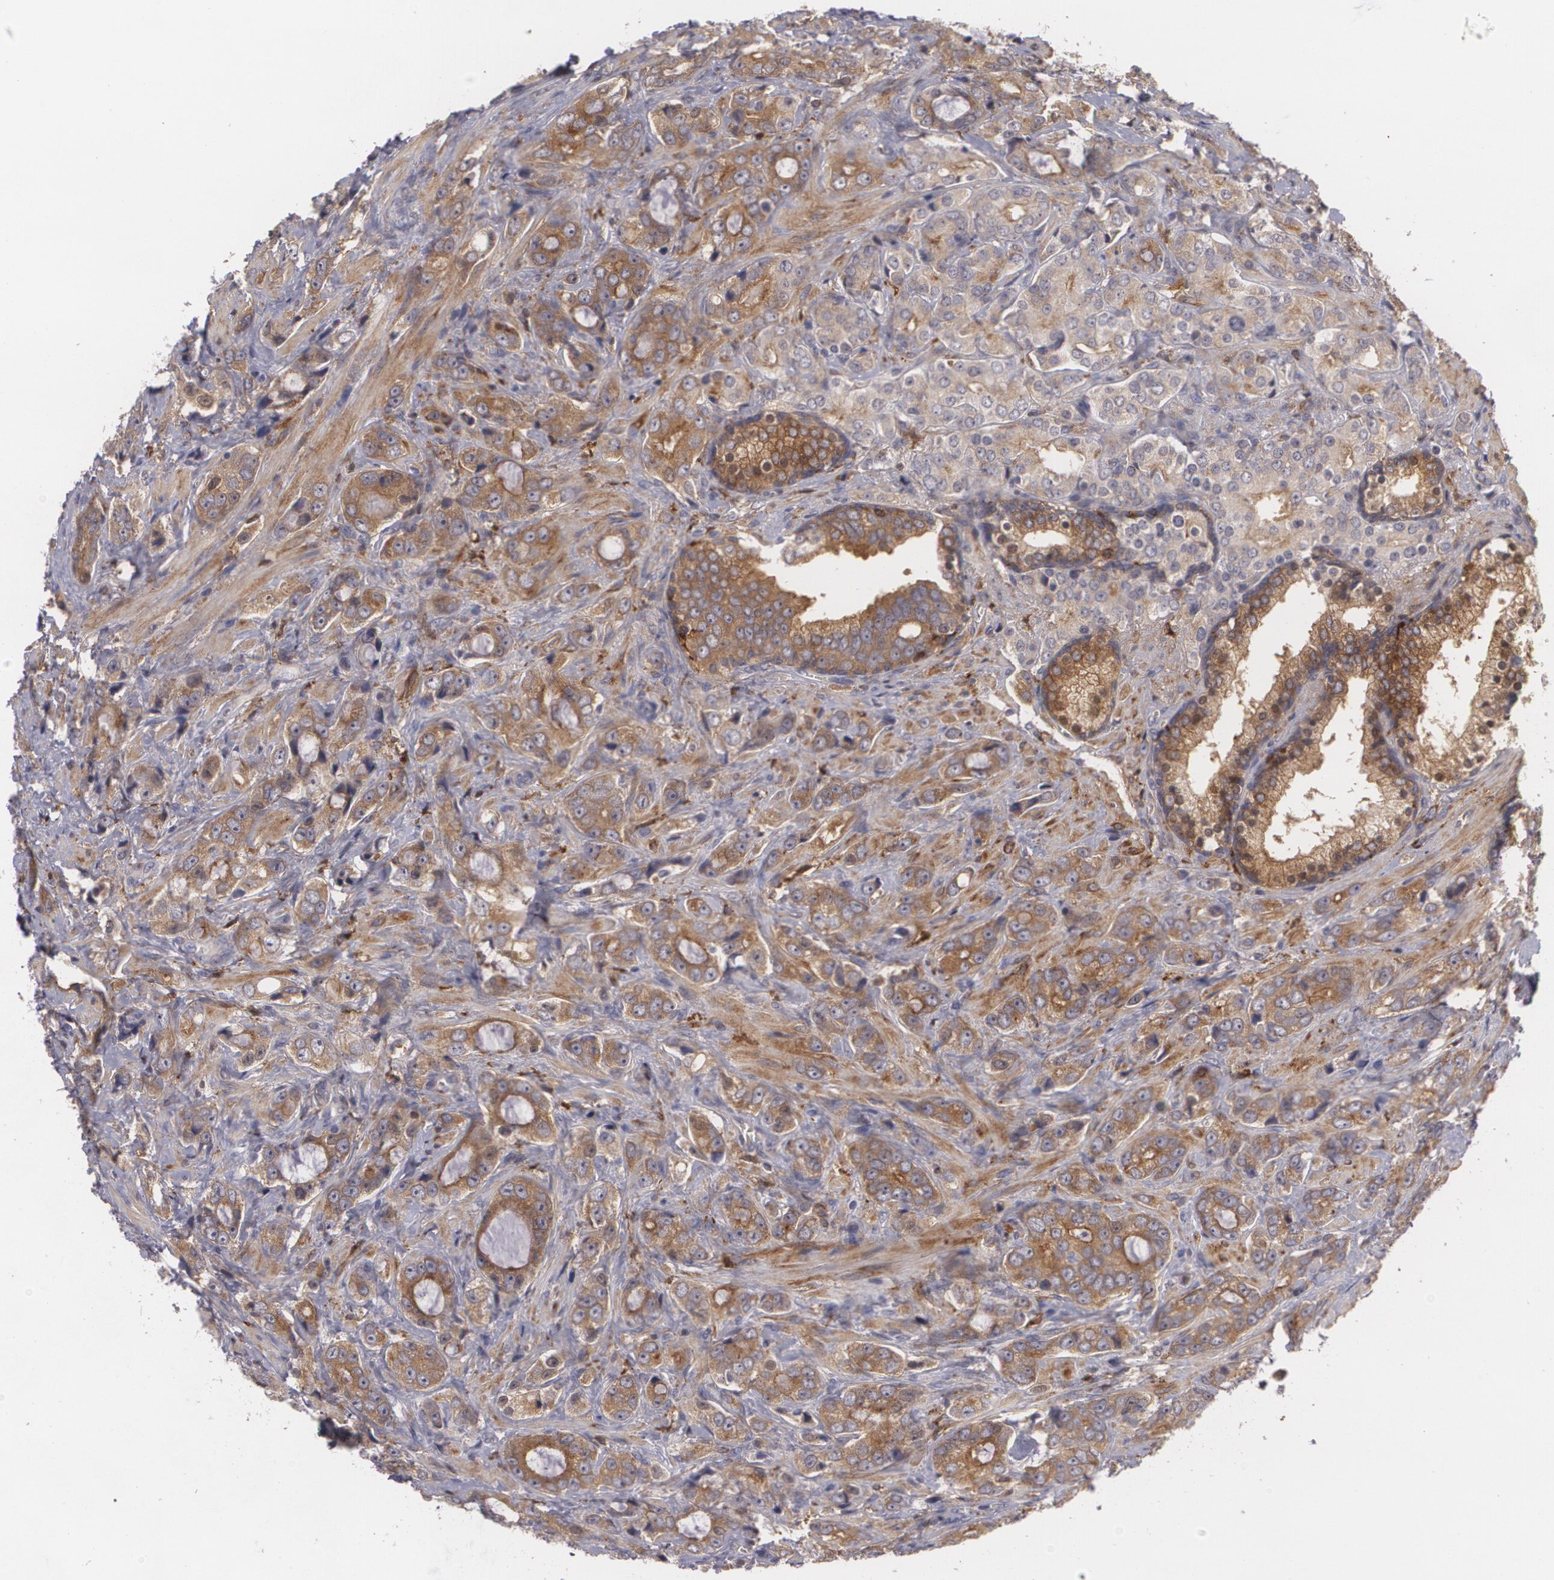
{"staining": {"intensity": "moderate", "quantity": ">75%", "location": "cytoplasmic/membranous"}, "tissue": "prostate cancer", "cell_type": "Tumor cells", "image_type": "cancer", "snomed": [{"axis": "morphology", "description": "Adenocarcinoma, Medium grade"}, {"axis": "topography", "description": "Prostate"}], "caption": "DAB (3,3'-diaminobenzidine) immunohistochemical staining of prostate cancer reveals moderate cytoplasmic/membranous protein staining in about >75% of tumor cells.", "gene": "BIN1", "patient": {"sex": "male", "age": 70}}